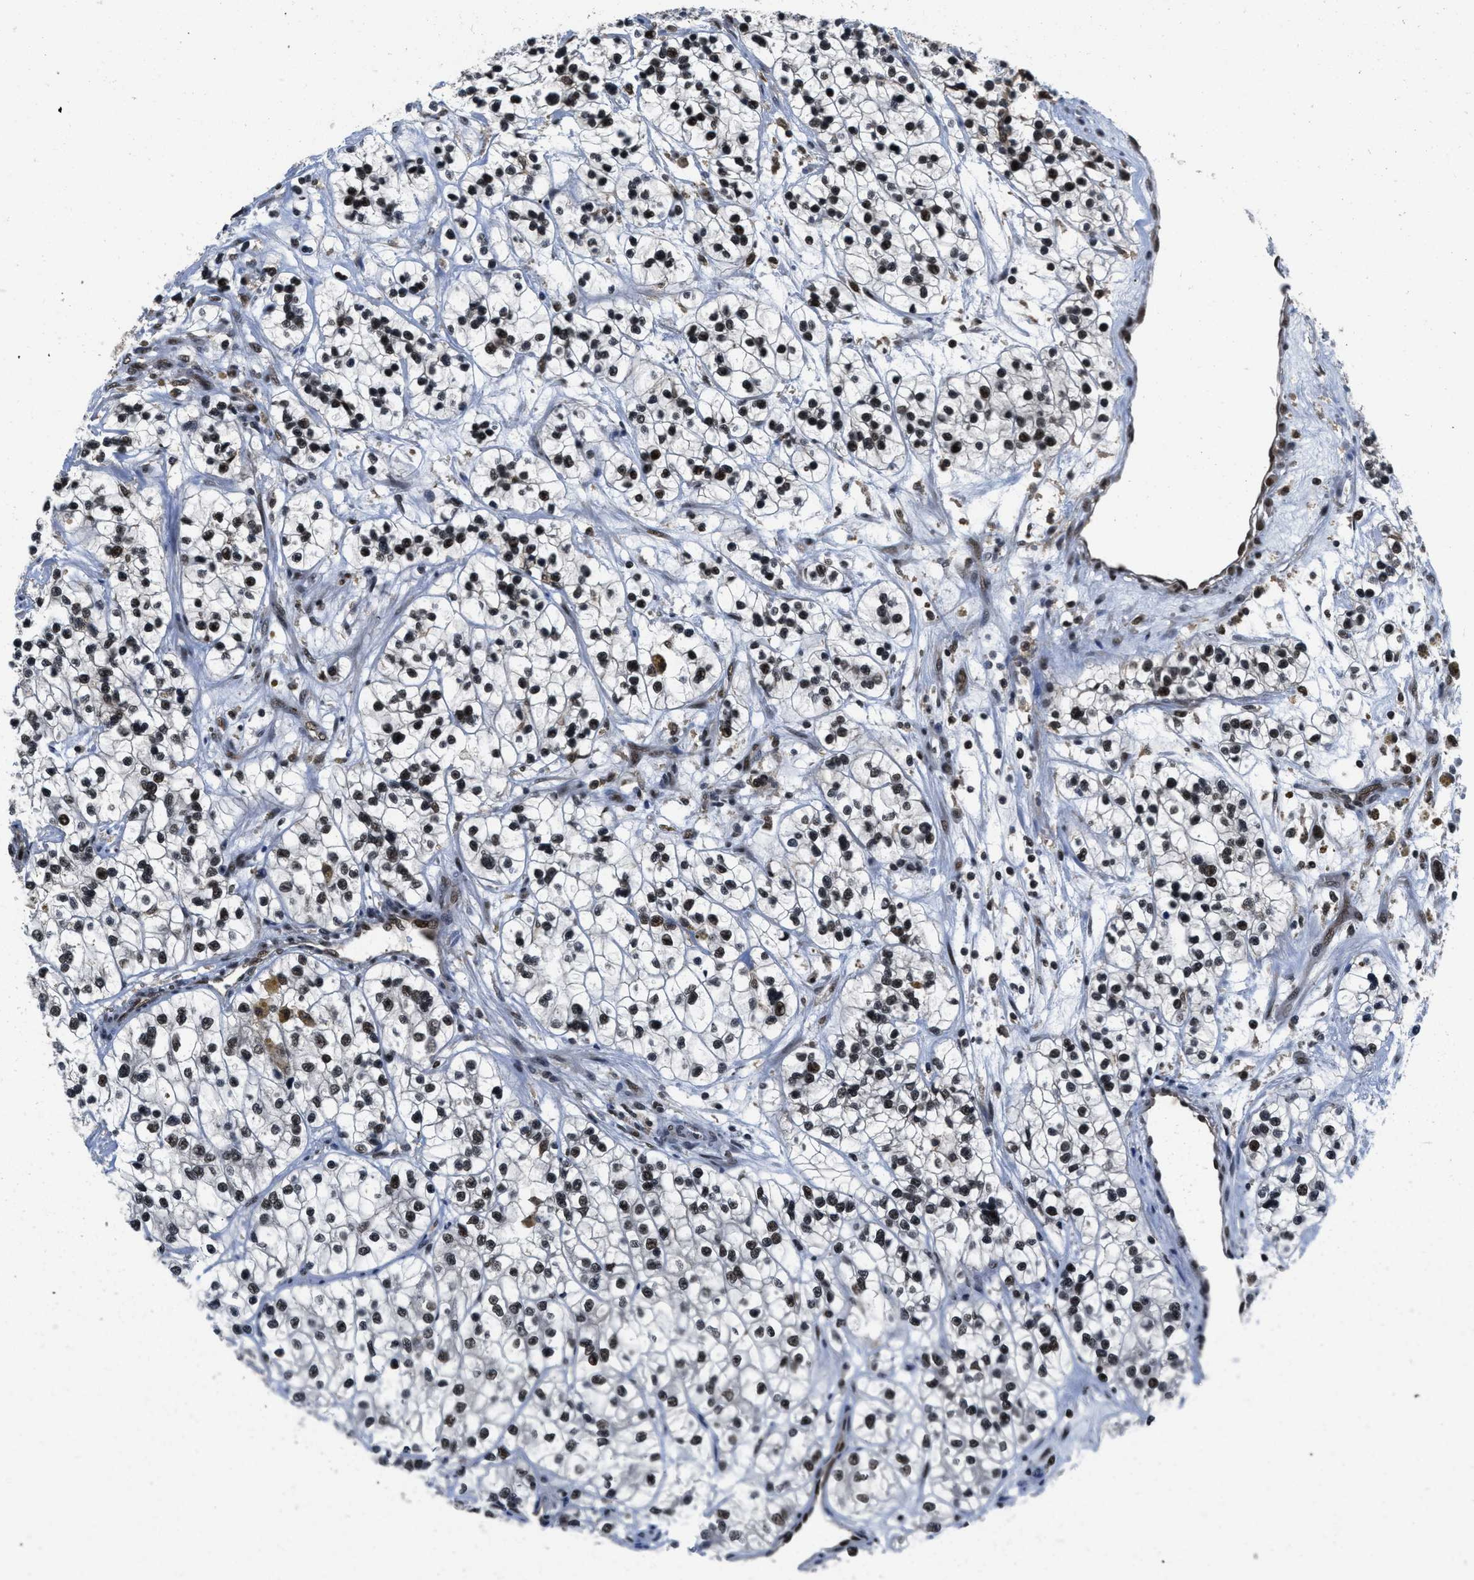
{"staining": {"intensity": "weak", "quantity": ">75%", "location": "nuclear"}, "tissue": "renal cancer", "cell_type": "Tumor cells", "image_type": "cancer", "snomed": [{"axis": "morphology", "description": "Adenocarcinoma, NOS"}, {"axis": "topography", "description": "Kidney"}], "caption": "Renal cancer tissue displays weak nuclear expression in approximately >75% of tumor cells, visualized by immunohistochemistry.", "gene": "CUL4B", "patient": {"sex": "female", "age": 57}}